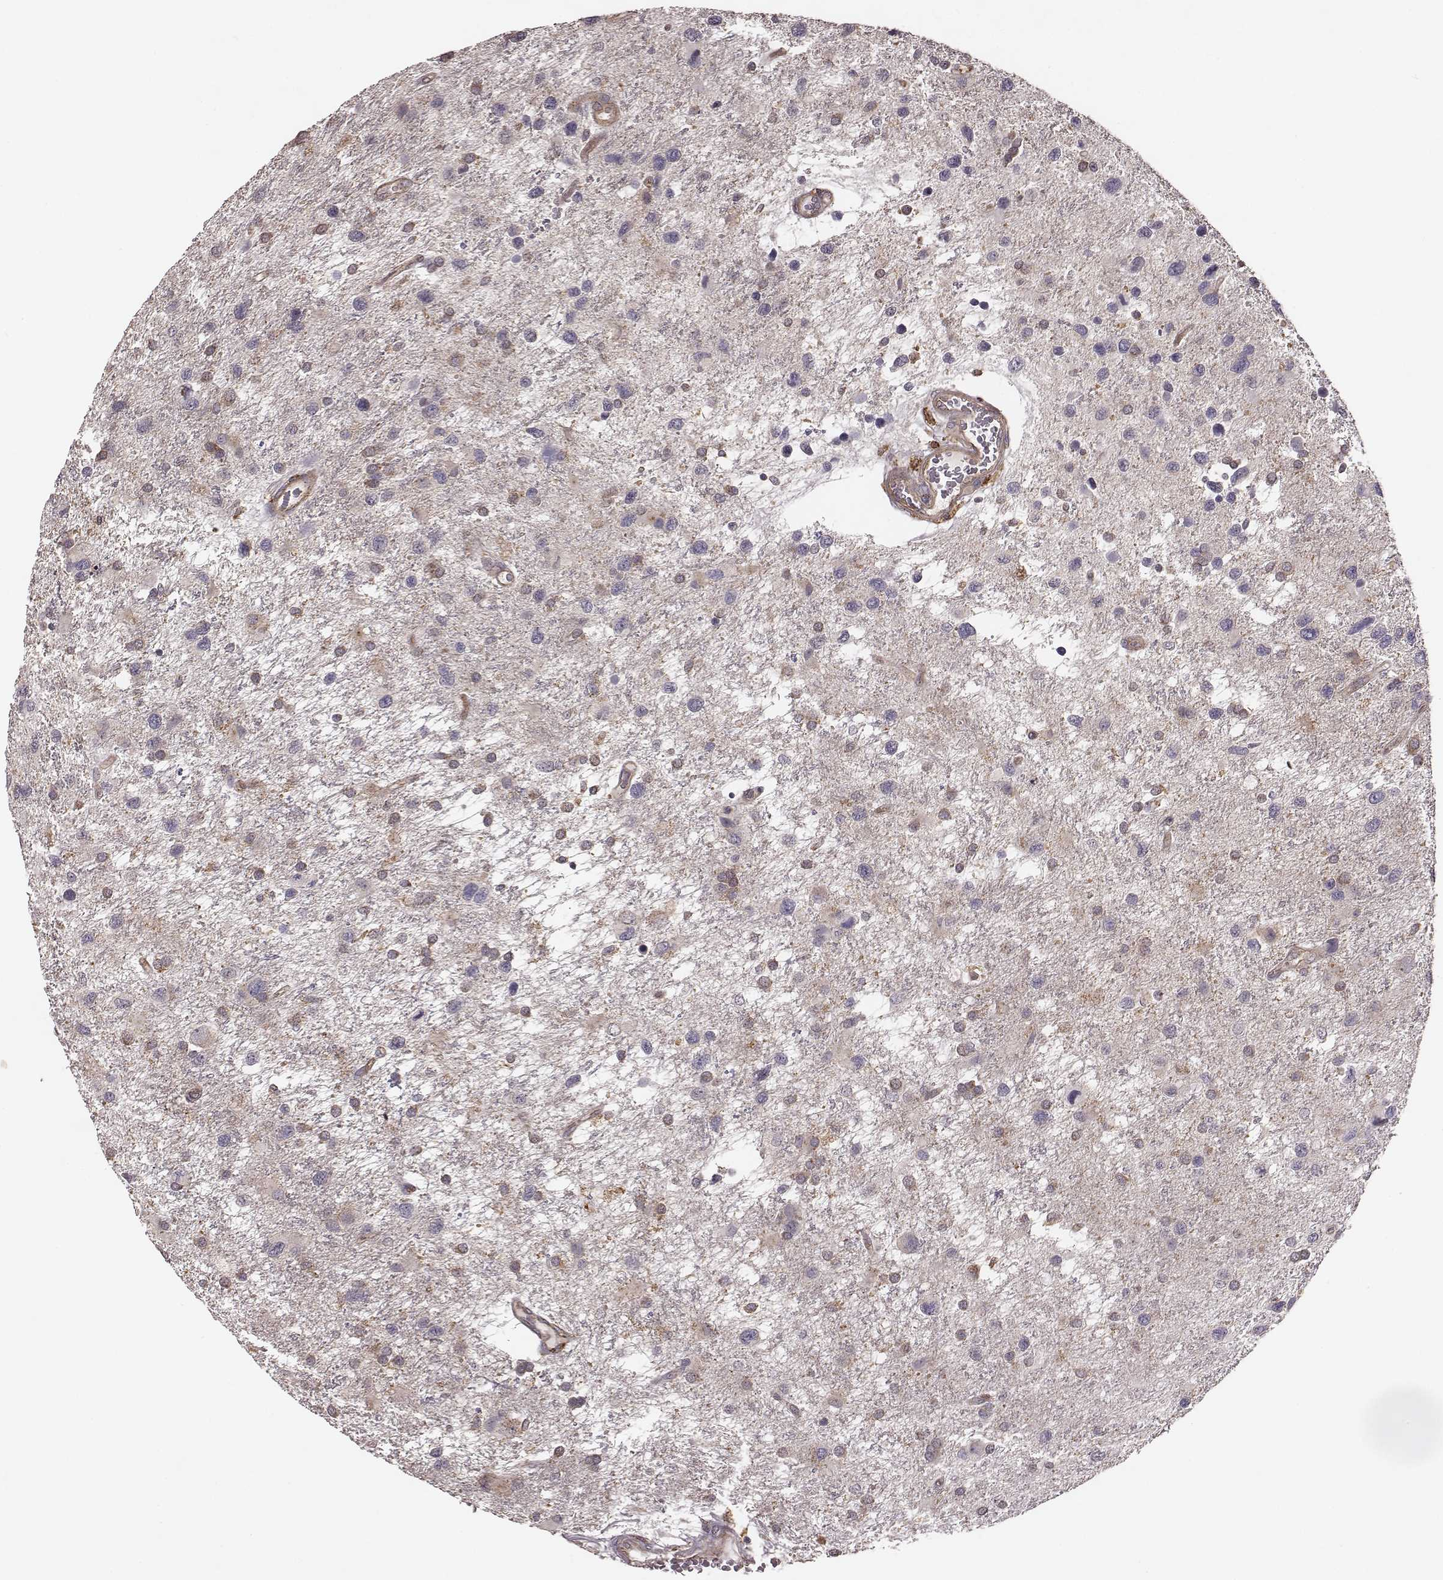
{"staining": {"intensity": "negative", "quantity": "none", "location": "none"}, "tissue": "glioma", "cell_type": "Tumor cells", "image_type": "cancer", "snomed": [{"axis": "morphology", "description": "Glioma, malignant, NOS"}, {"axis": "morphology", "description": "Glioma, malignant, High grade"}, {"axis": "topography", "description": "Brain"}], "caption": "Micrograph shows no protein positivity in tumor cells of malignant glioma (high-grade) tissue. (DAB (3,3'-diaminobenzidine) immunohistochemistry, high magnification).", "gene": "VPS26A", "patient": {"sex": "female", "age": 71}}